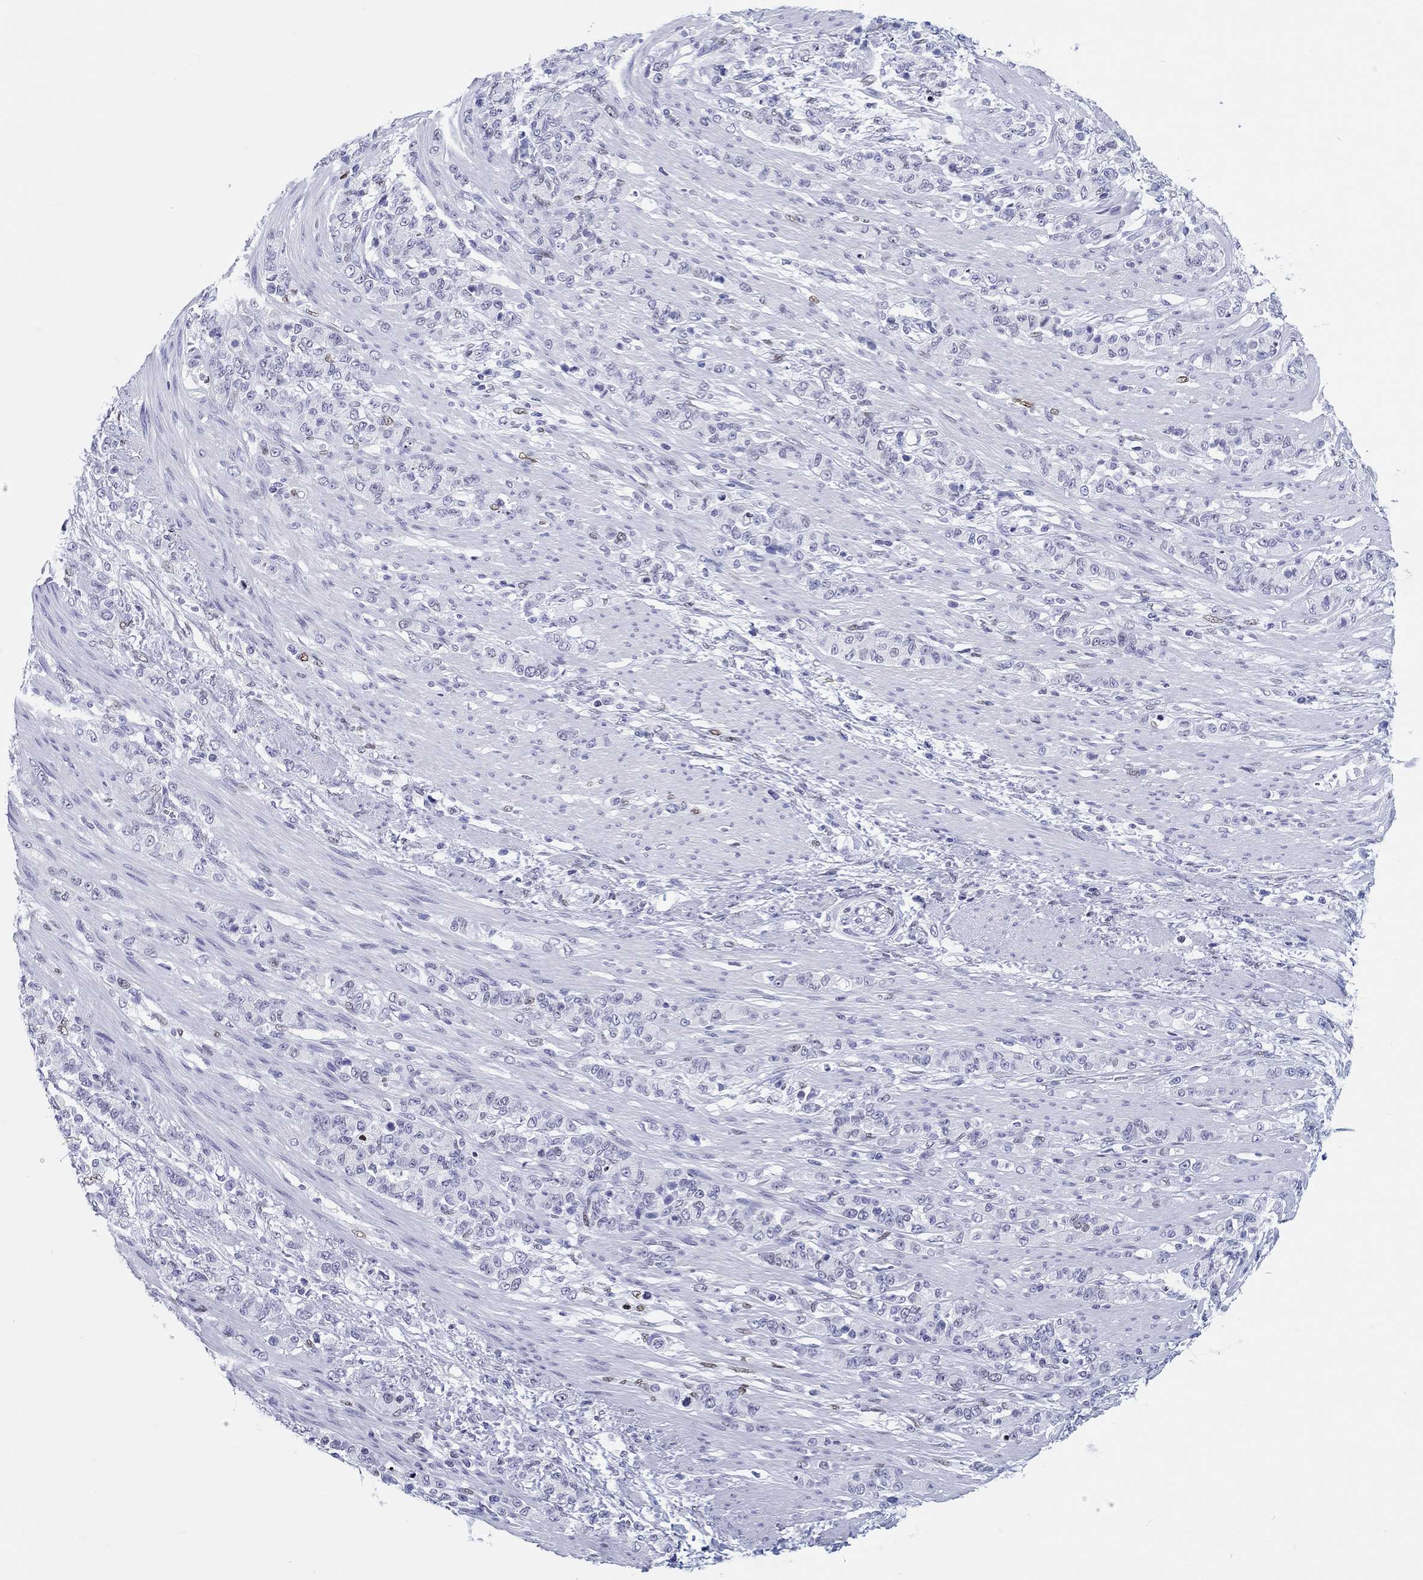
{"staining": {"intensity": "weak", "quantity": "<25%", "location": "nuclear"}, "tissue": "stomach cancer", "cell_type": "Tumor cells", "image_type": "cancer", "snomed": [{"axis": "morphology", "description": "Normal tissue, NOS"}, {"axis": "morphology", "description": "Adenocarcinoma, NOS"}, {"axis": "topography", "description": "Stomach"}], "caption": "This is an IHC histopathology image of stomach cancer (adenocarcinoma). There is no positivity in tumor cells.", "gene": "H1-1", "patient": {"sex": "female", "age": 79}}